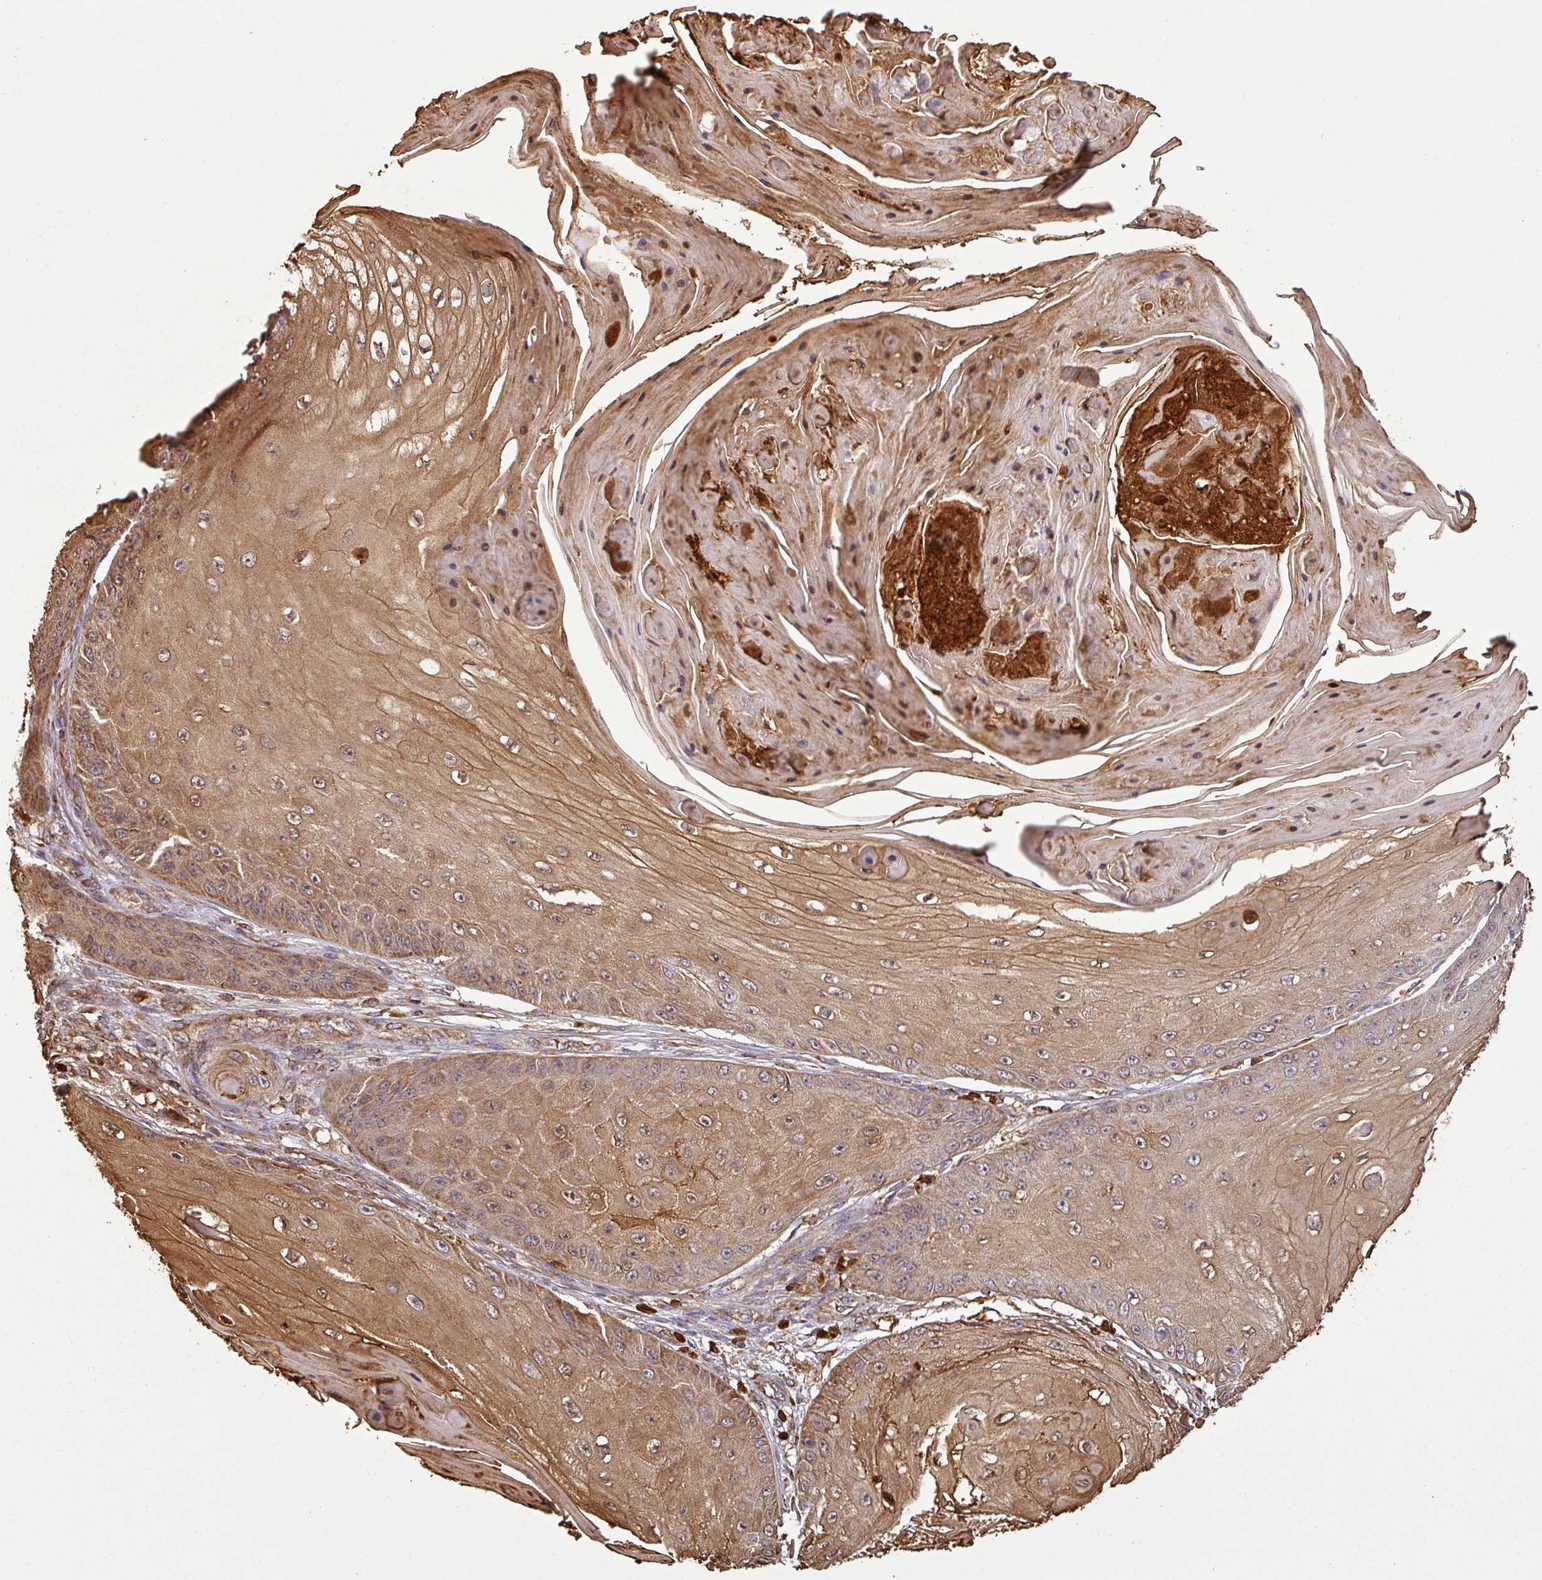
{"staining": {"intensity": "weak", "quantity": ">75%", "location": "cytoplasmic/membranous"}, "tissue": "skin cancer", "cell_type": "Tumor cells", "image_type": "cancer", "snomed": [{"axis": "morphology", "description": "Squamous cell carcinoma, NOS"}, {"axis": "topography", "description": "Skin"}], "caption": "Immunohistochemistry (IHC) image of human squamous cell carcinoma (skin) stained for a protein (brown), which reveals low levels of weak cytoplasmic/membranous expression in about >75% of tumor cells.", "gene": "PLEKHM1", "patient": {"sex": "male", "age": 70}}